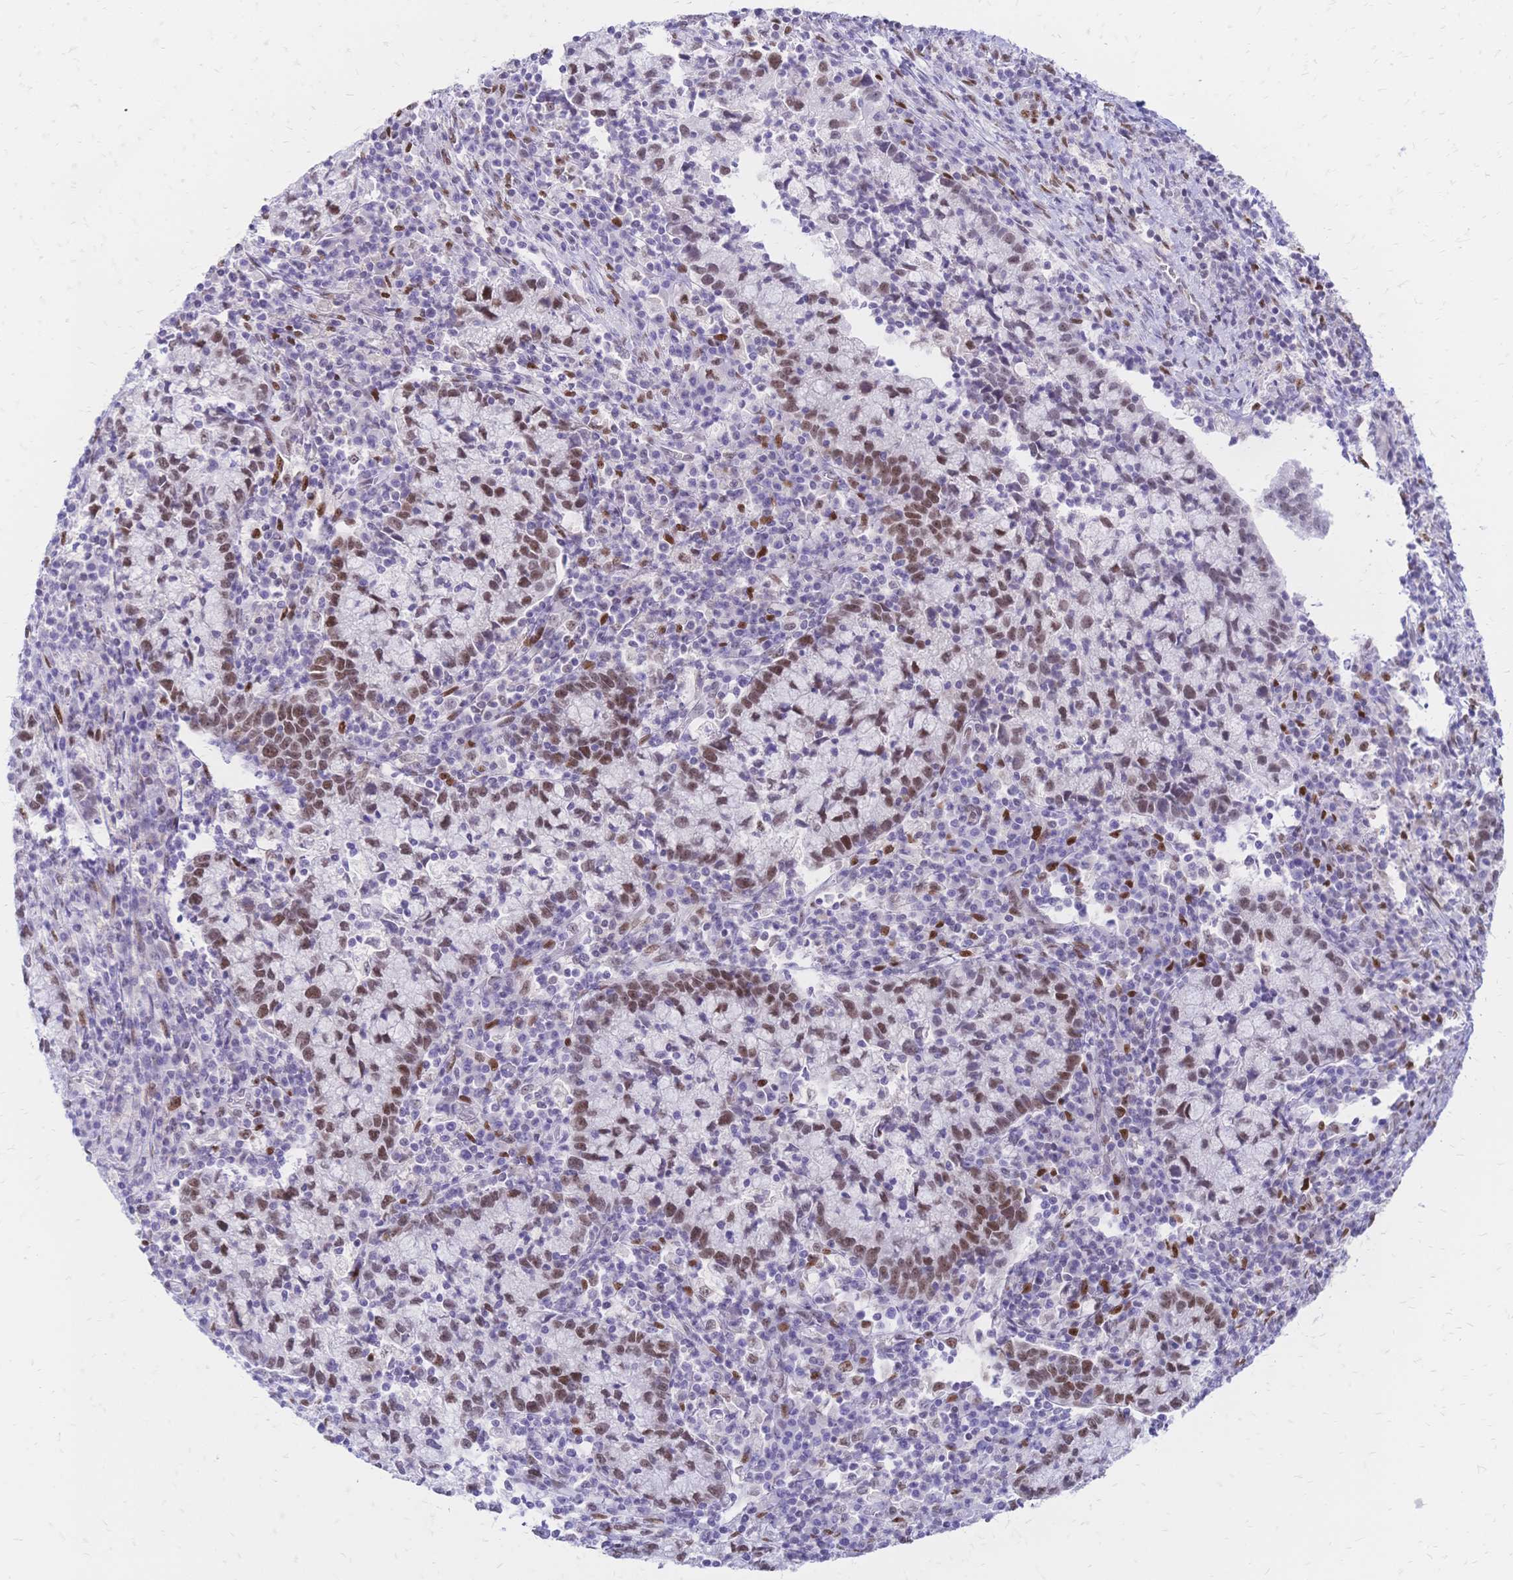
{"staining": {"intensity": "moderate", "quantity": "25%-75%", "location": "nuclear"}, "tissue": "cervical cancer", "cell_type": "Tumor cells", "image_type": "cancer", "snomed": [{"axis": "morphology", "description": "Normal tissue, NOS"}, {"axis": "morphology", "description": "Adenocarcinoma, NOS"}, {"axis": "topography", "description": "Cervix"}], "caption": "Cervical cancer stained for a protein exhibits moderate nuclear positivity in tumor cells.", "gene": "NFIC", "patient": {"sex": "female", "age": 44}}